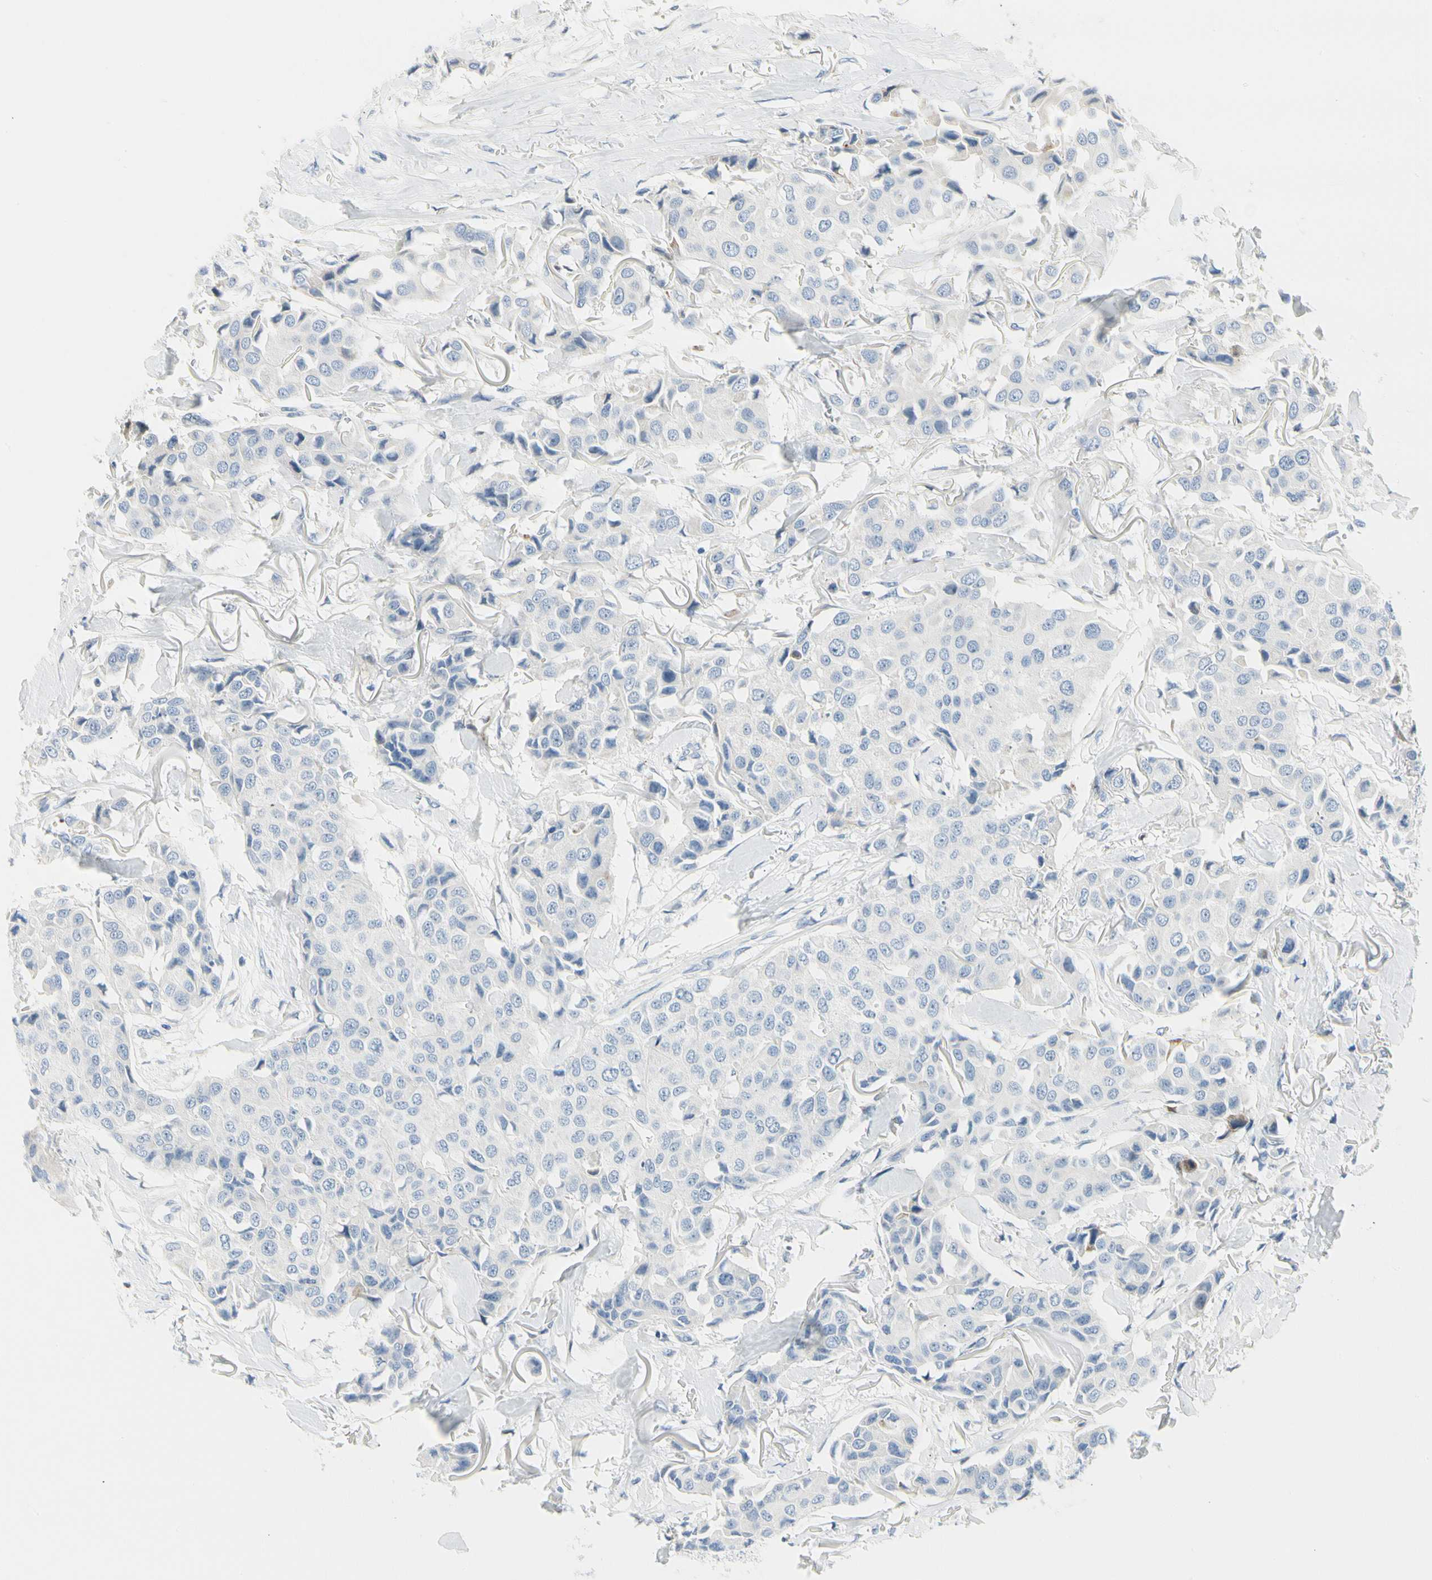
{"staining": {"intensity": "negative", "quantity": "none", "location": "none"}, "tissue": "breast cancer", "cell_type": "Tumor cells", "image_type": "cancer", "snomed": [{"axis": "morphology", "description": "Duct carcinoma"}, {"axis": "topography", "description": "Breast"}], "caption": "A high-resolution micrograph shows immunohistochemistry staining of breast invasive ductal carcinoma, which shows no significant staining in tumor cells.", "gene": "TNFSF11", "patient": {"sex": "female", "age": 80}}